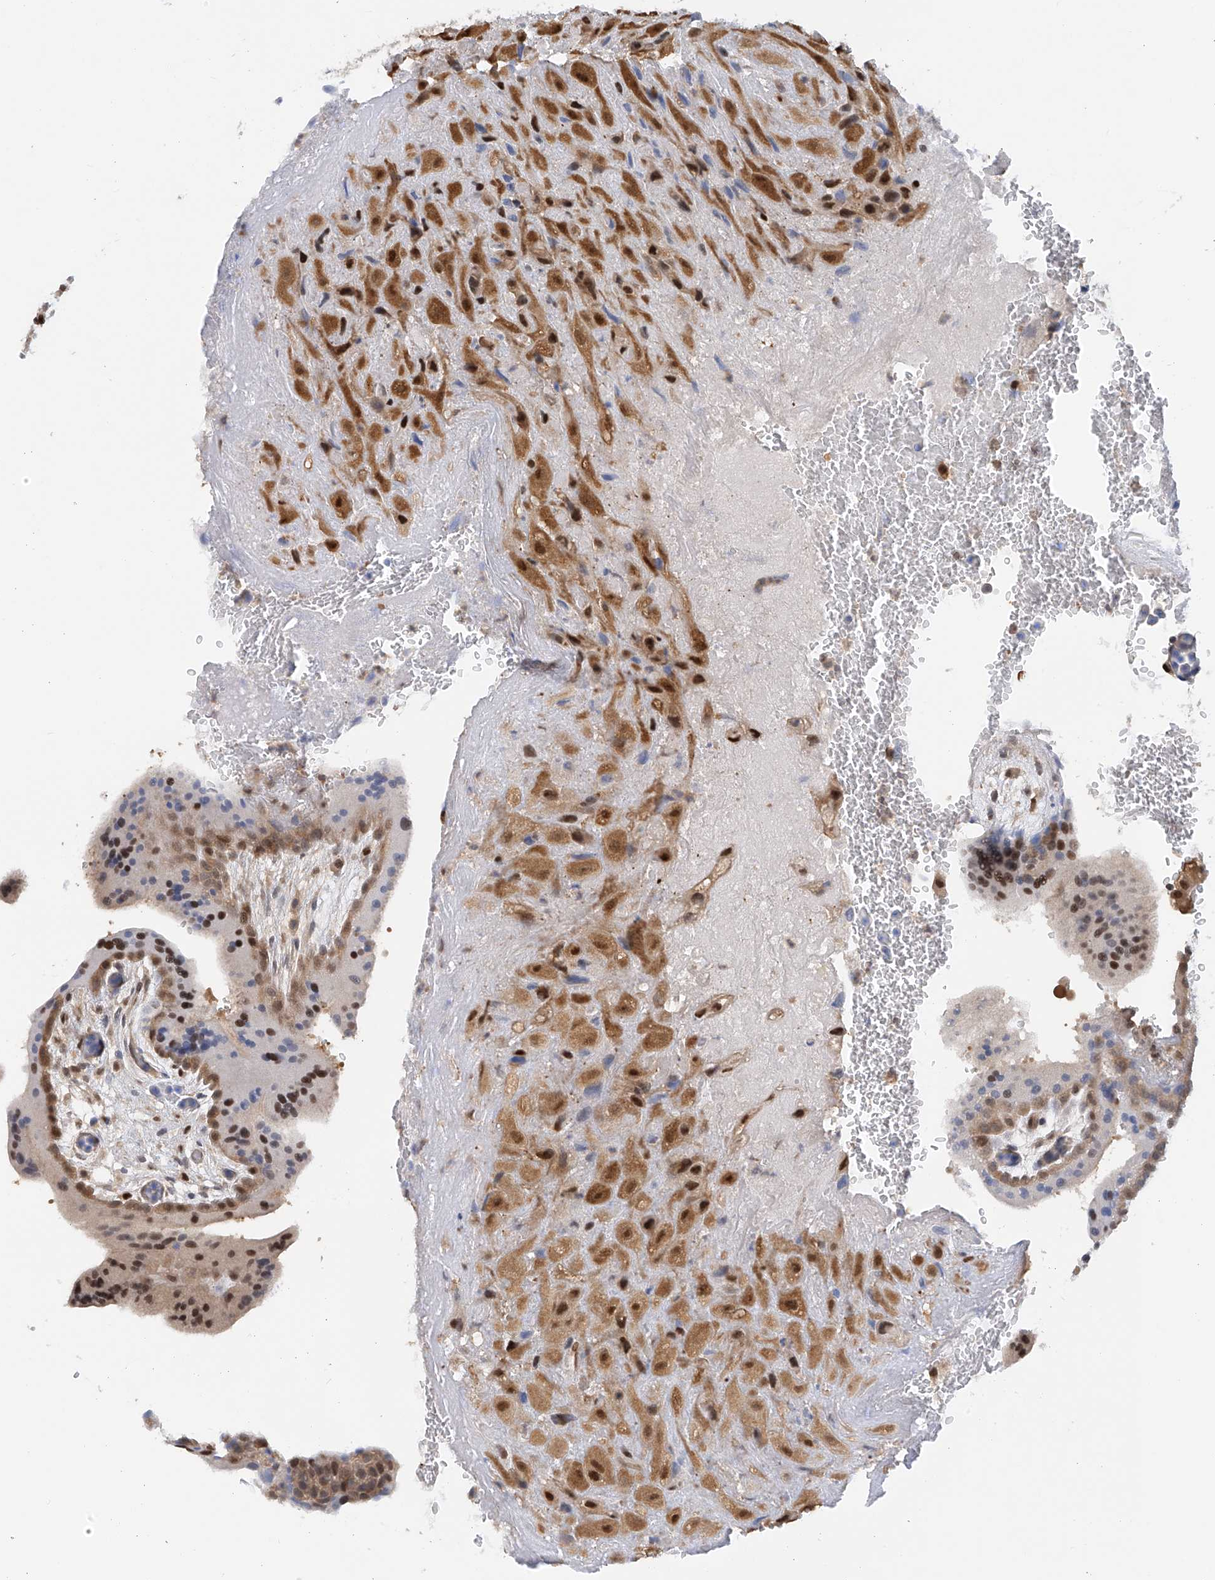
{"staining": {"intensity": "moderate", "quantity": ">75%", "location": "cytoplasmic/membranous,nuclear"}, "tissue": "placenta", "cell_type": "Decidual cells", "image_type": "normal", "snomed": [{"axis": "morphology", "description": "Normal tissue, NOS"}, {"axis": "topography", "description": "Placenta"}], "caption": "A histopathology image of human placenta stained for a protein displays moderate cytoplasmic/membranous,nuclear brown staining in decidual cells. (DAB (3,3'-diaminobenzidine) IHC with brightfield microscopy, high magnification).", "gene": "PMM1", "patient": {"sex": "female", "age": 35}}